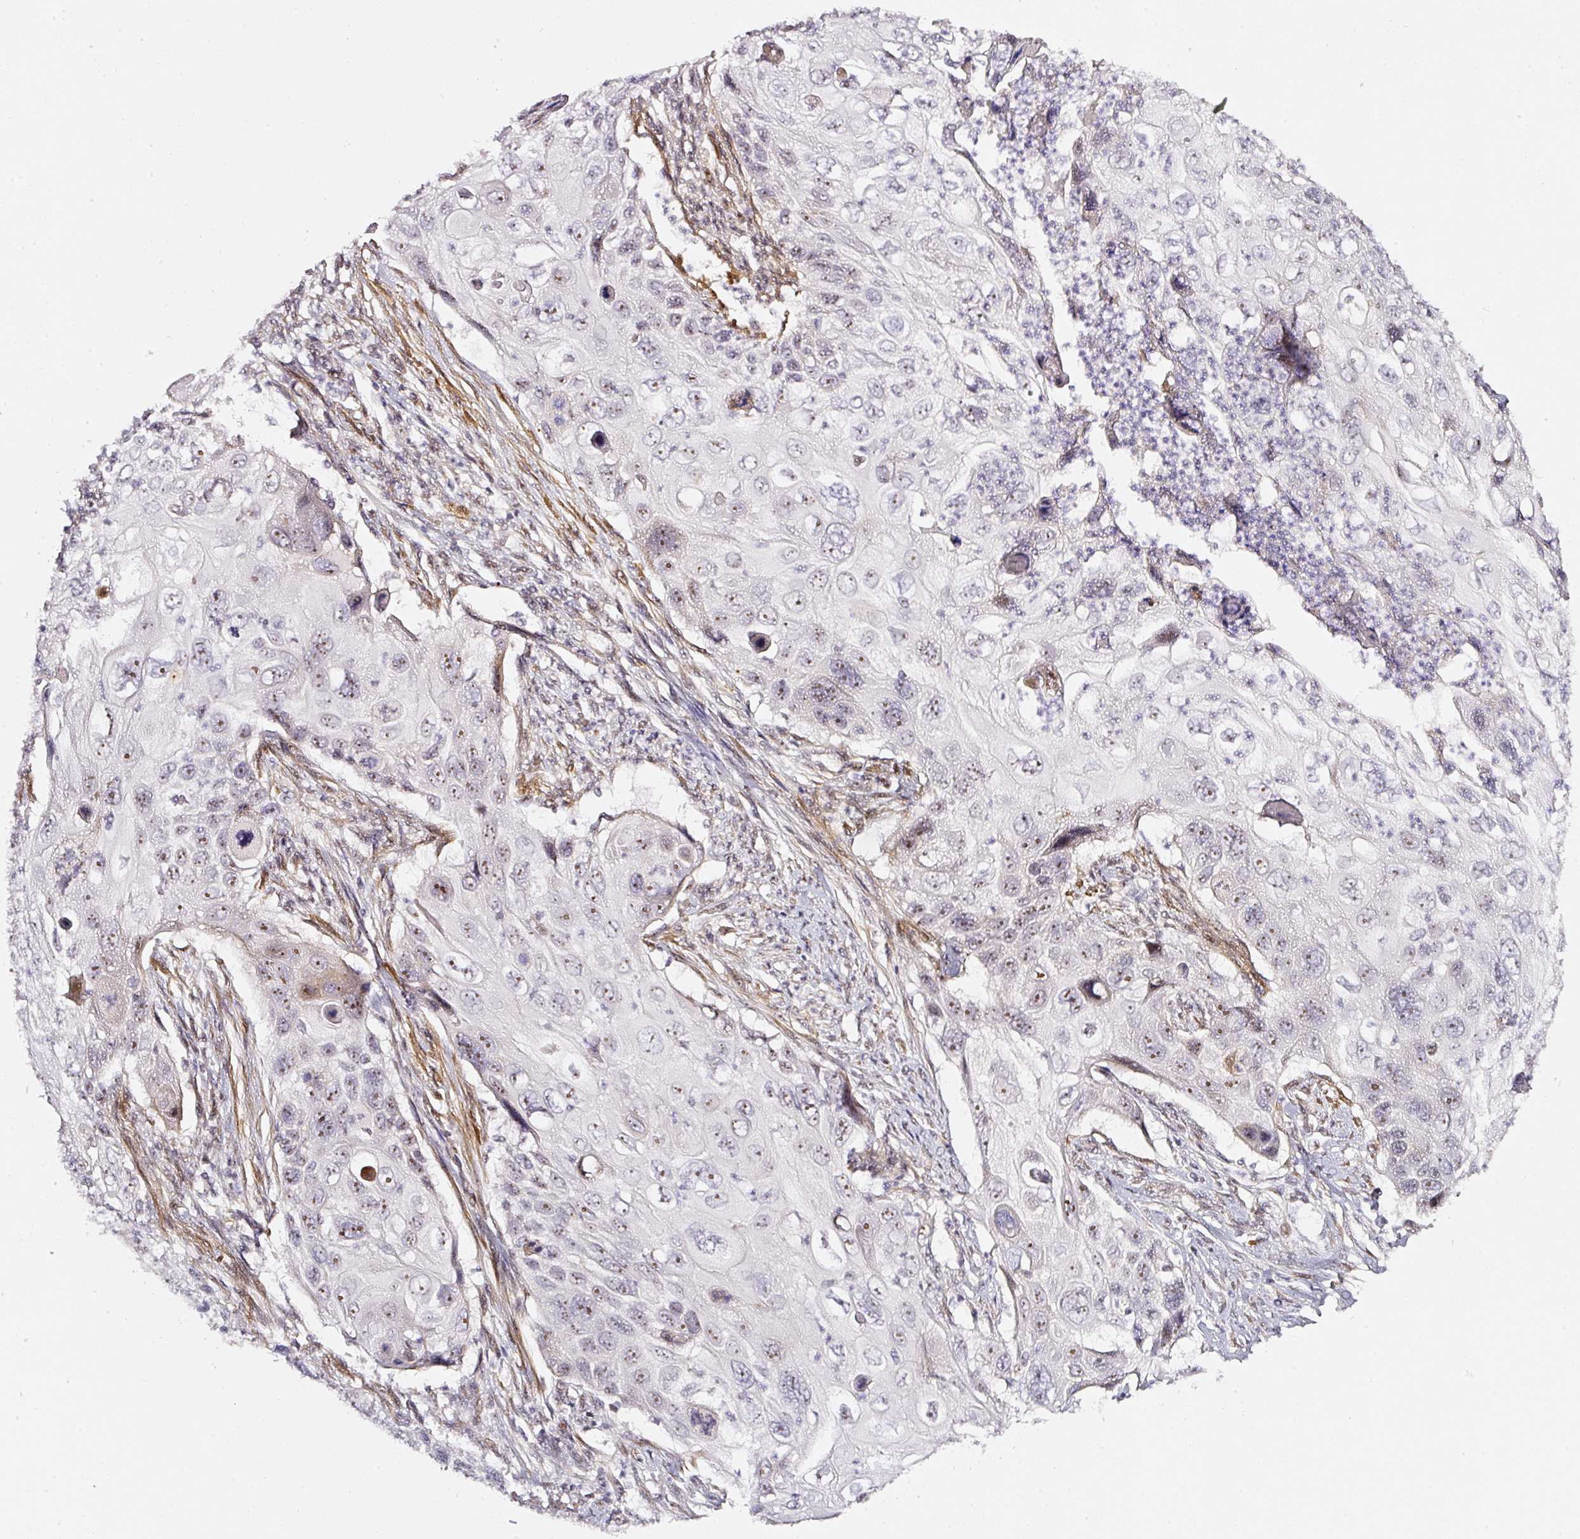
{"staining": {"intensity": "moderate", "quantity": "25%-75%", "location": "nuclear"}, "tissue": "cervical cancer", "cell_type": "Tumor cells", "image_type": "cancer", "snomed": [{"axis": "morphology", "description": "Squamous cell carcinoma, NOS"}, {"axis": "topography", "description": "Cervix"}], "caption": "The histopathology image shows immunohistochemical staining of cervical squamous cell carcinoma. There is moderate nuclear staining is identified in about 25%-75% of tumor cells. The protein is stained brown, and the nuclei are stained in blue (DAB IHC with brightfield microscopy, high magnification).", "gene": "MXRA8", "patient": {"sex": "female", "age": 70}}